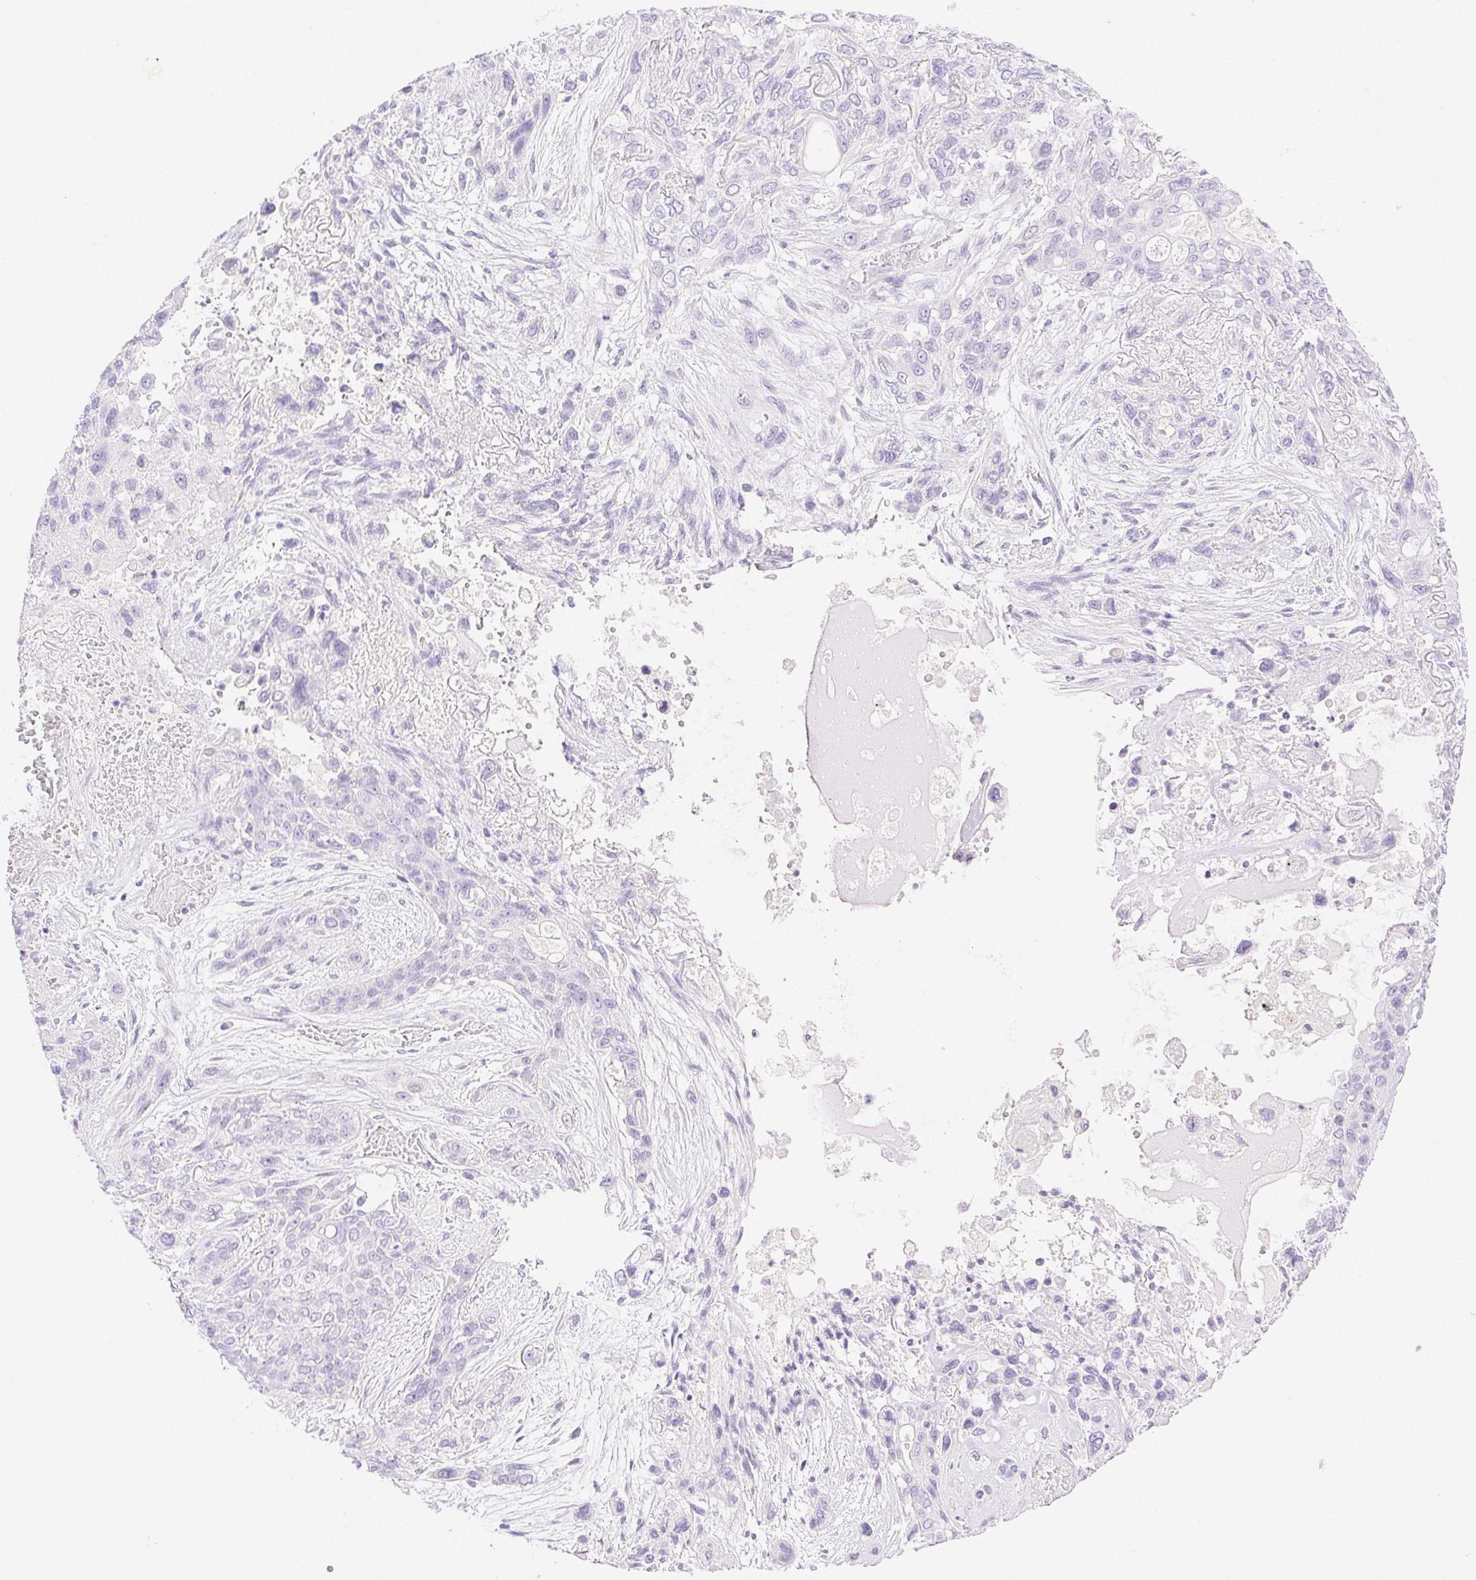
{"staining": {"intensity": "negative", "quantity": "none", "location": "none"}, "tissue": "lung cancer", "cell_type": "Tumor cells", "image_type": "cancer", "snomed": [{"axis": "morphology", "description": "Squamous cell carcinoma, NOS"}, {"axis": "topography", "description": "Lung"}], "caption": "This is an immunohistochemistry (IHC) histopathology image of lung cancer. There is no positivity in tumor cells.", "gene": "SPACA4", "patient": {"sex": "female", "age": 70}}